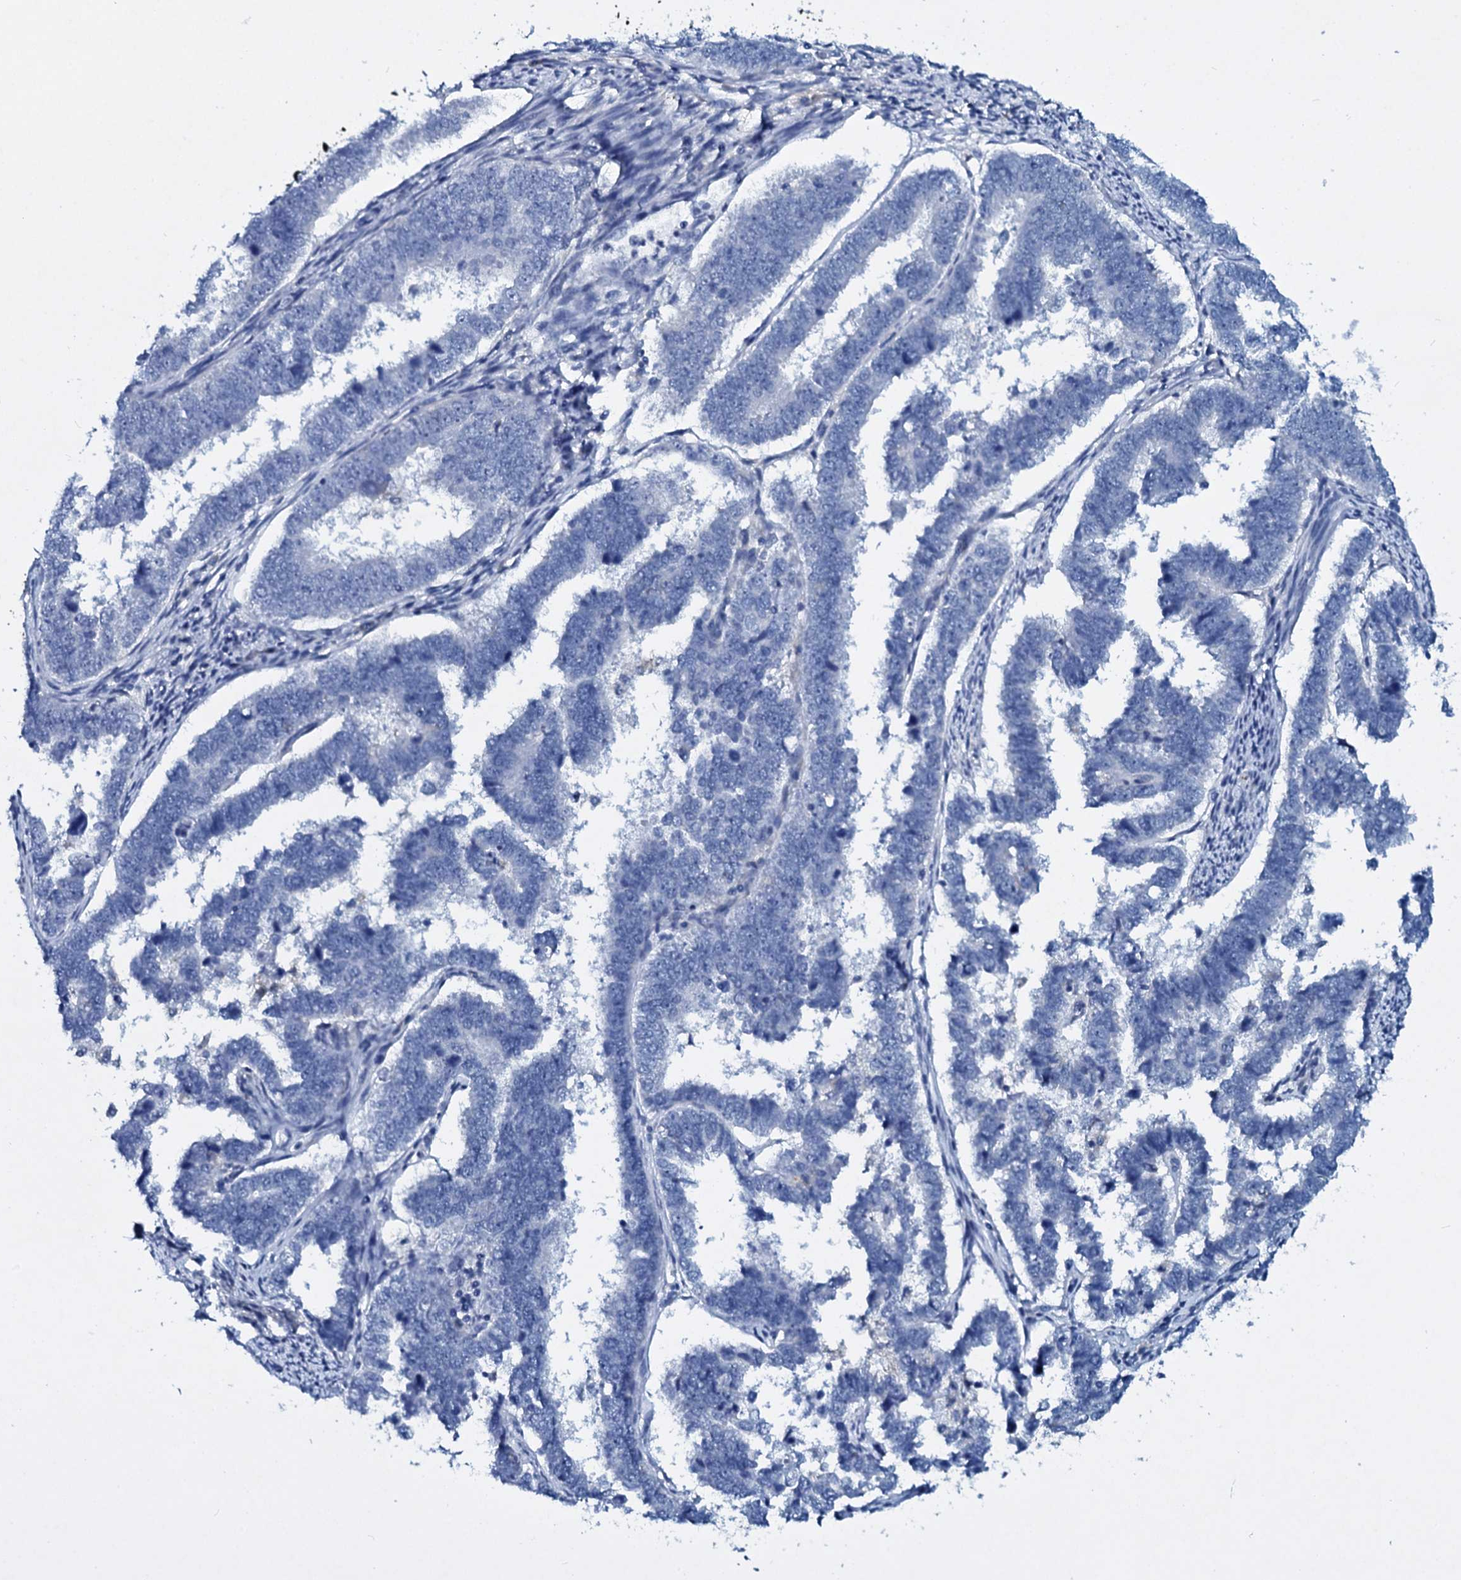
{"staining": {"intensity": "negative", "quantity": "none", "location": "none"}, "tissue": "endometrial cancer", "cell_type": "Tumor cells", "image_type": "cancer", "snomed": [{"axis": "morphology", "description": "Adenocarcinoma, NOS"}, {"axis": "topography", "description": "Endometrium"}], "caption": "This is a image of IHC staining of adenocarcinoma (endometrial), which shows no expression in tumor cells.", "gene": "TPGS2", "patient": {"sex": "female", "age": 75}}